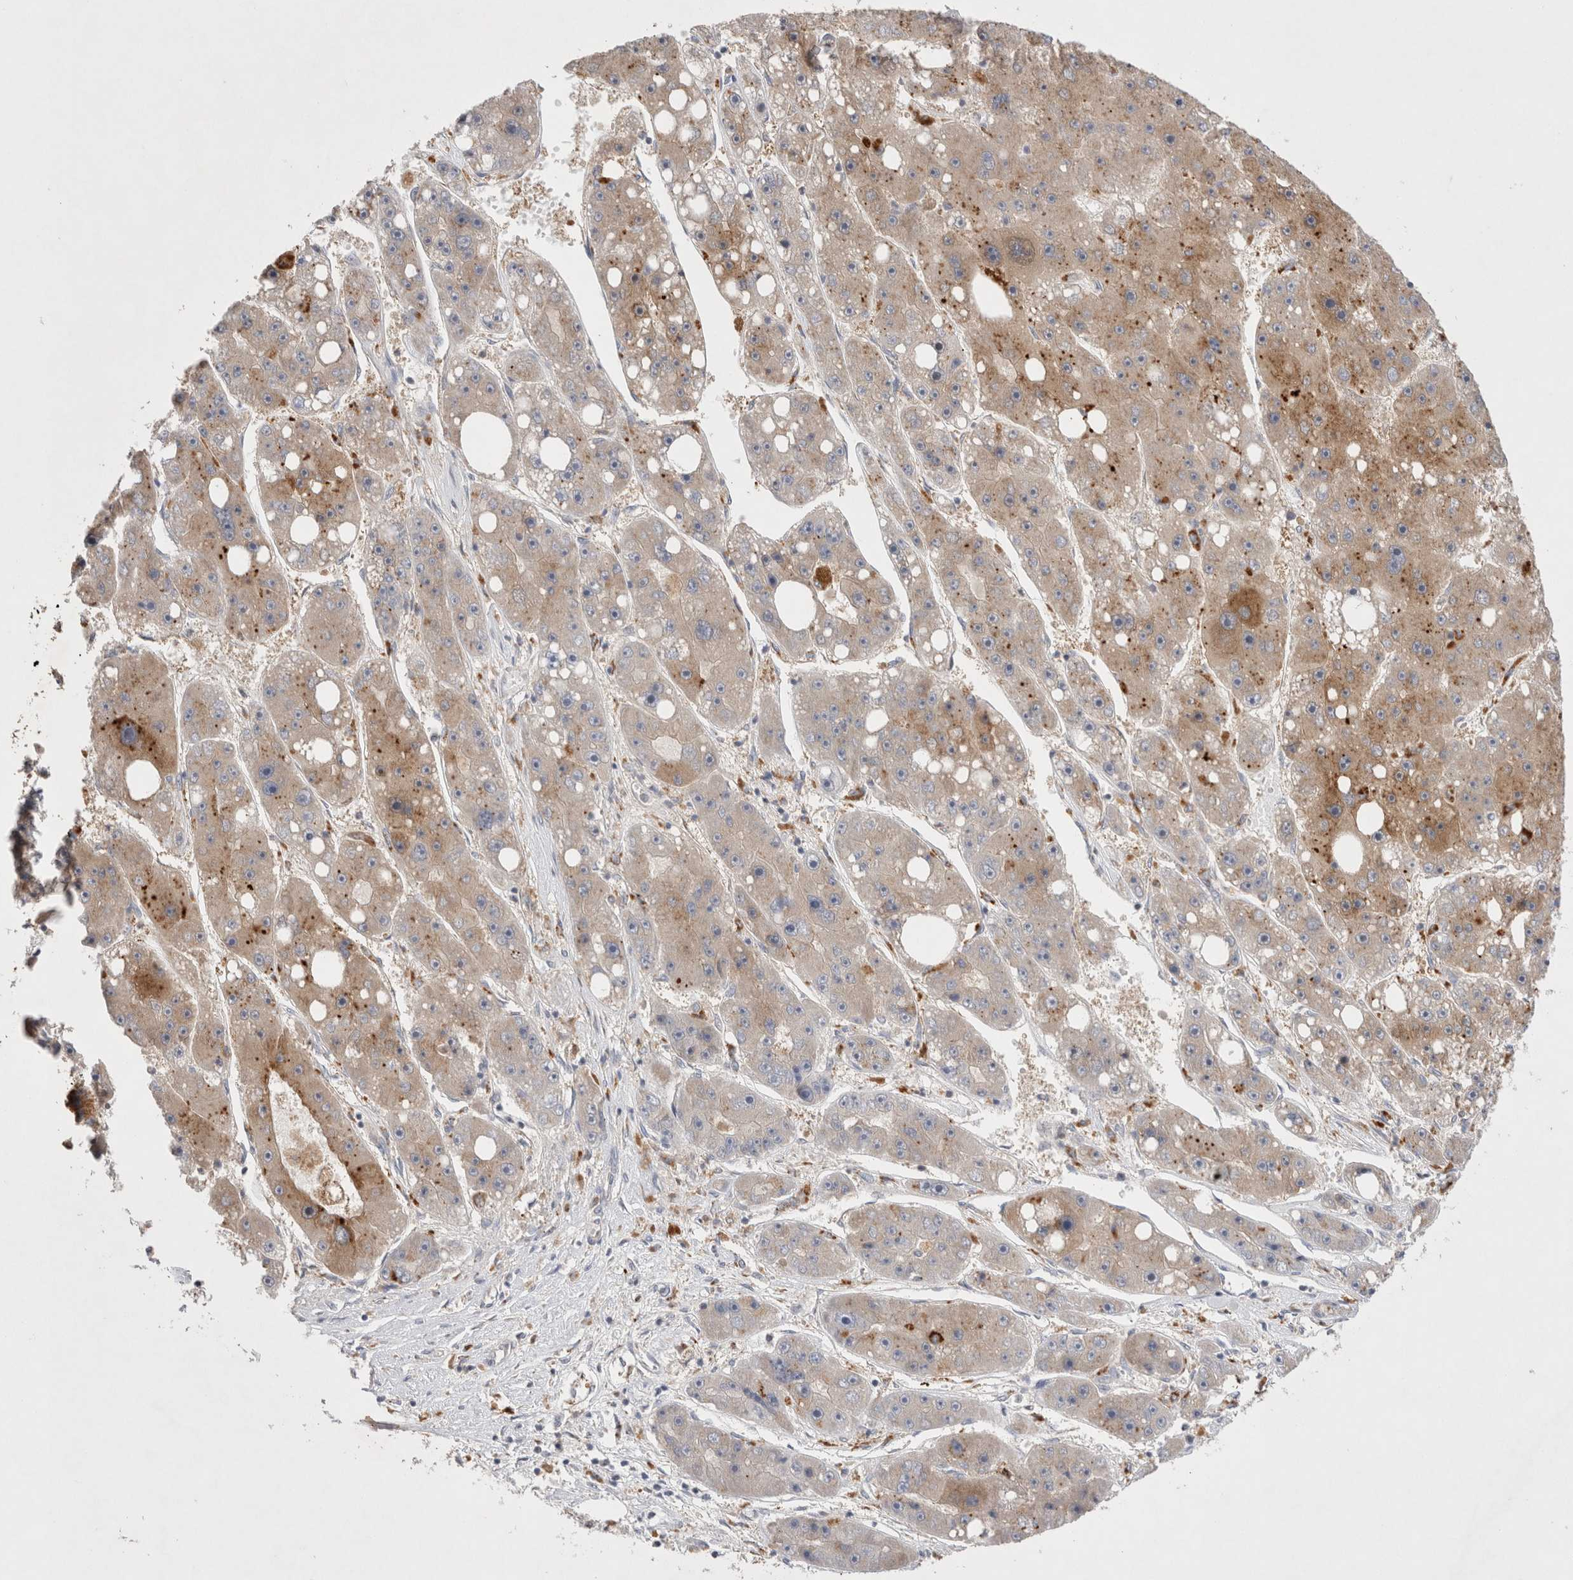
{"staining": {"intensity": "moderate", "quantity": "25%-75%", "location": "cytoplasmic/membranous"}, "tissue": "liver cancer", "cell_type": "Tumor cells", "image_type": "cancer", "snomed": [{"axis": "morphology", "description": "Carcinoma, Hepatocellular, NOS"}, {"axis": "topography", "description": "Liver"}], "caption": "Protein expression analysis of liver cancer displays moderate cytoplasmic/membranous staining in approximately 25%-75% of tumor cells. (DAB = brown stain, brightfield microscopy at high magnification).", "gene": "TBC1D16", "patient": {"sex": "female", "age": 61}}